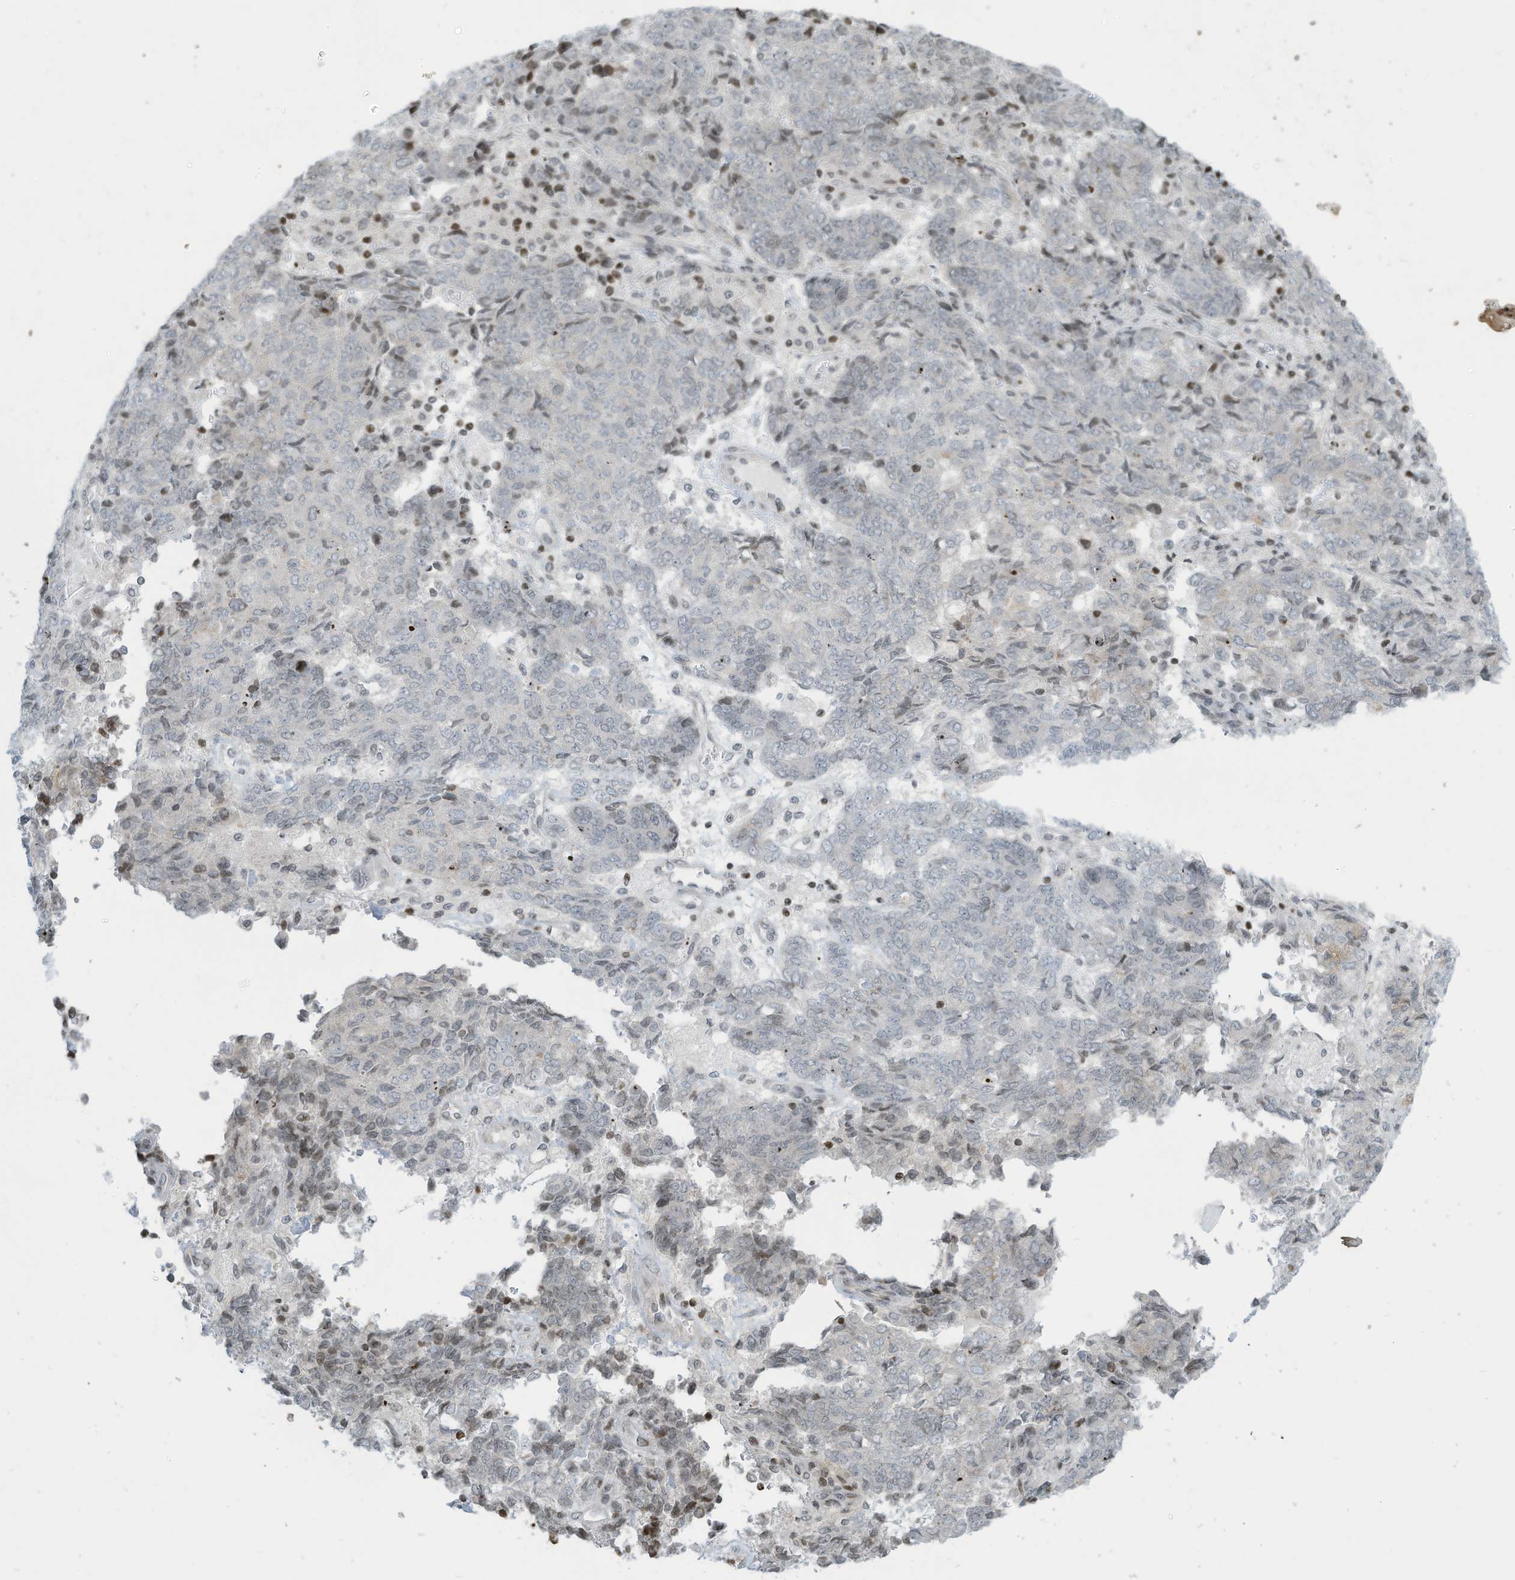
{"staining": {"intensity": "negative", "quantity": "none", "location": "none"}, "tissue": "endometrial cancer", "cell_type": "Tumor cells", "image_type": "cancer", "snomed": [{"axis": "morphology", "description": "Adenocarcinoma, NOS"}, {"axis": "topography", "description": "Endometrium"}], "caption": "A photomicrograph of adenocarcinoma (endometrial) stained for a protein reveals no brown staining in tumor cells.", "gene": "ADI1", "patient": {"sex": "female", "age": 80}}